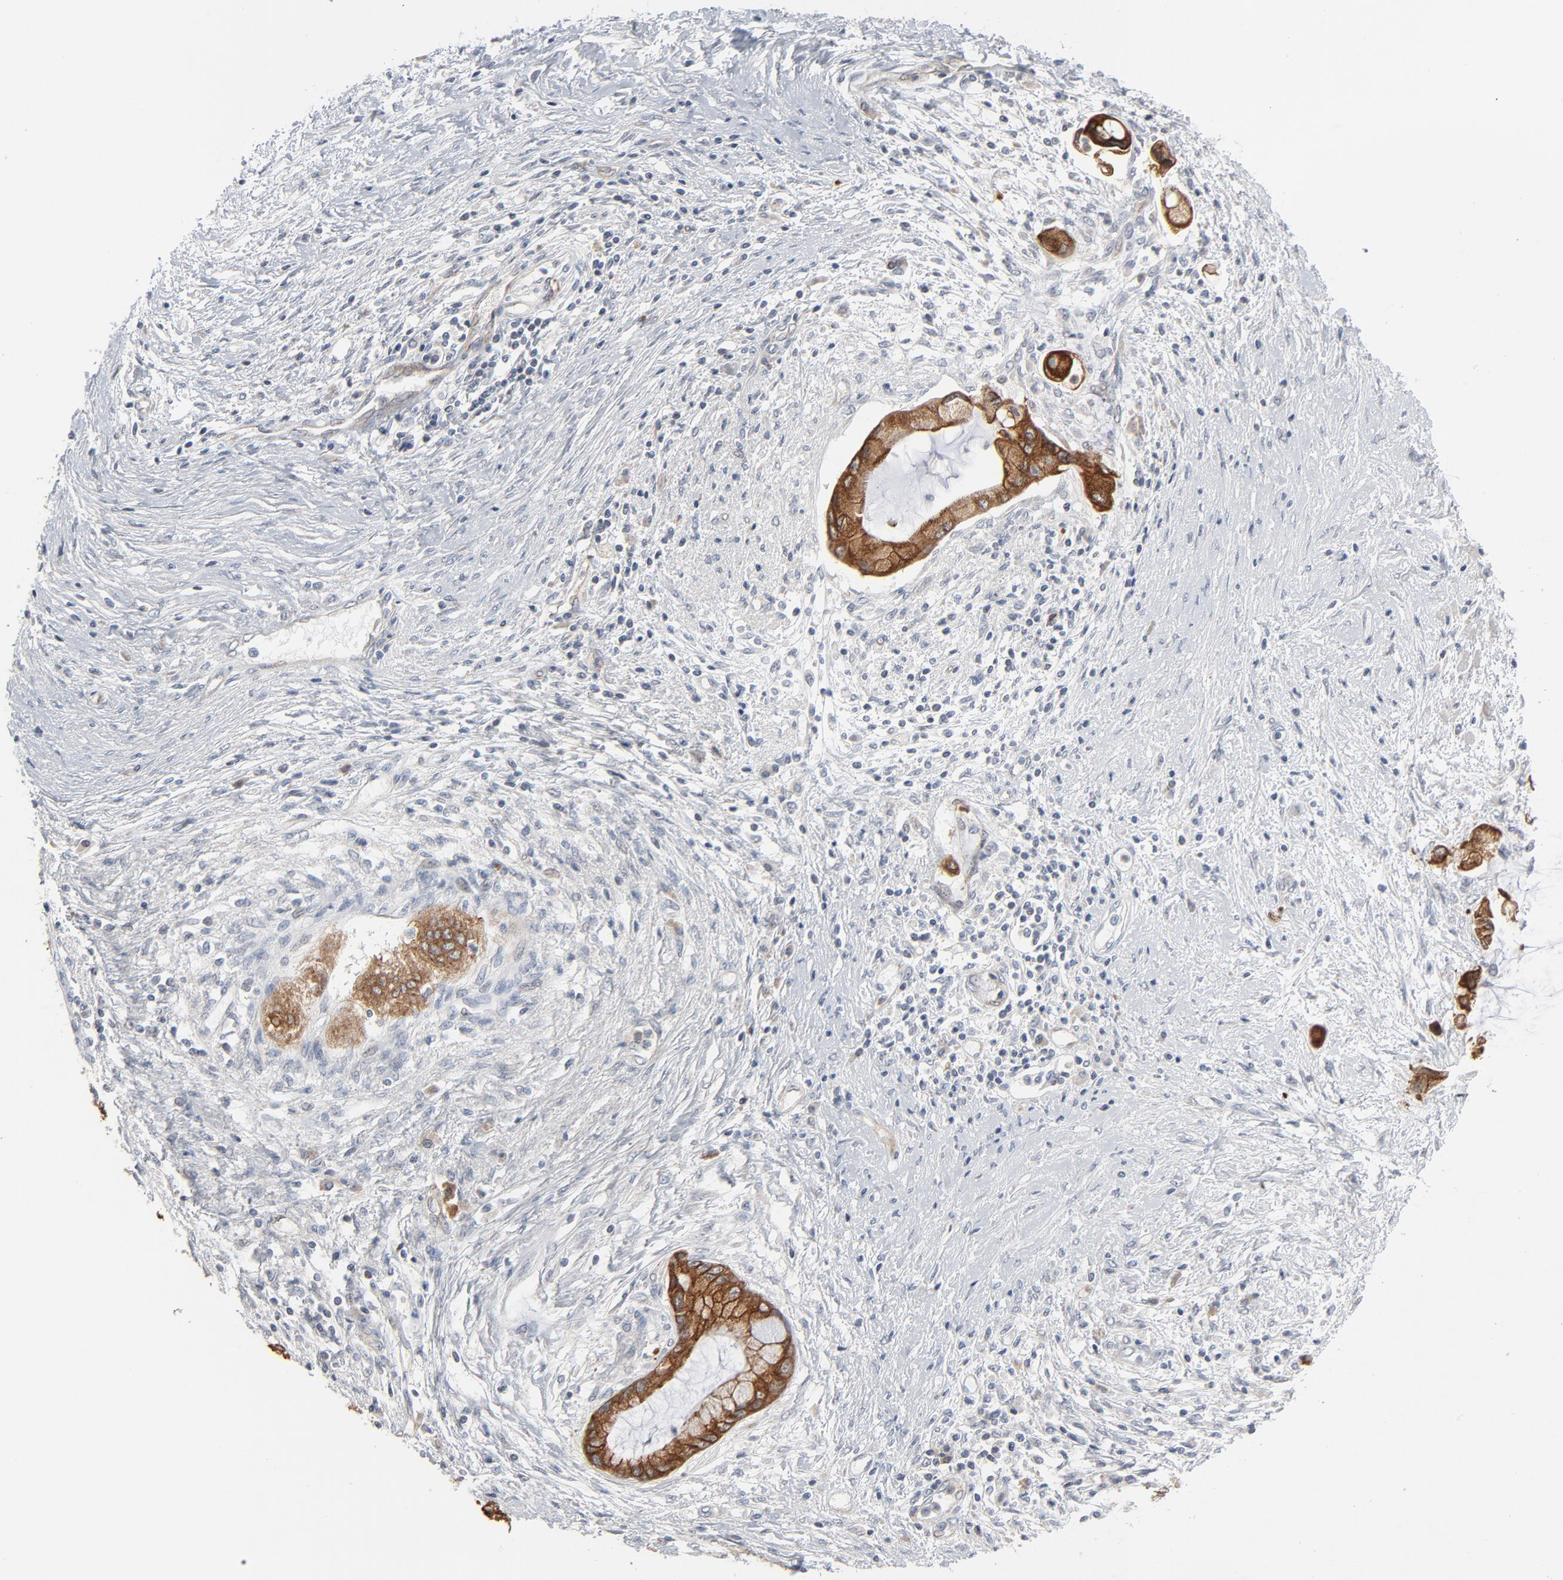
{"staining": {"intensity": "strong", "quantity": ">75%", "location": "cytoplasmic/membranous"}, "tissue": "pancreatic cancer", "cell_type": "Tumor cells", "image_type": "cancer", "snomed": [{"axis": "morphology", "description": "Adenocarcinoma, NOS"}, {"axis": "topography", "description": "Pancreas"}], "caption": "The histopathology image exhibits staining of pancreatic cancer, revealing strong cytoplasmic/membranous protein expression (brown color) within tumor cells.", "gene": "ITPR3", "patient": {"sex": "female", "age": 59}}